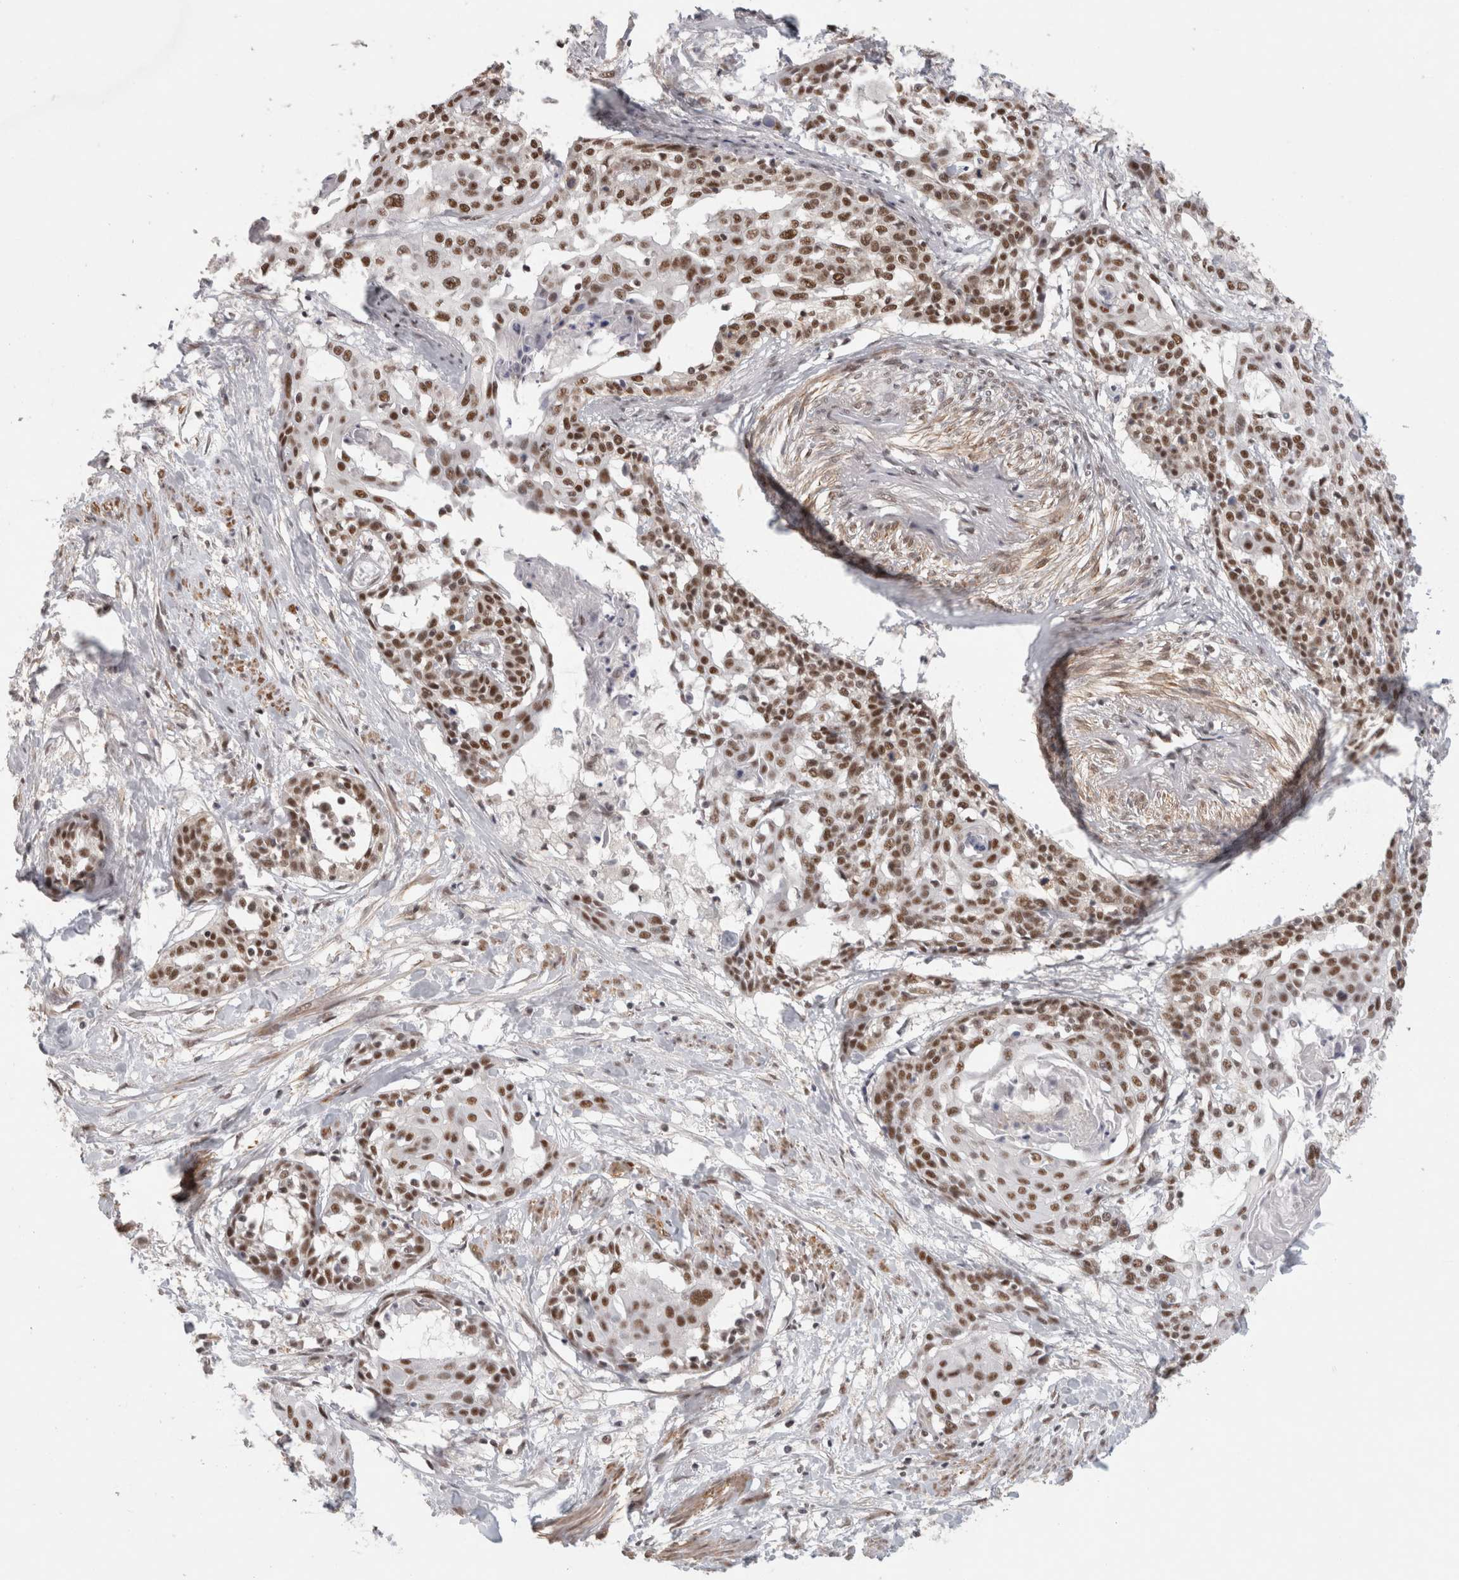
{"staining": {"intensity": "moderate", "quantity": ">75%", "location": "nuclear"}, "tissue": "cervical cancer", "cell_type": "Tumor cells", "image_type": "cancer", "snomed": [{"axis": "morphology", "description": "Squamous cell carcinoma, NOS"}, {"axis": "topography", "description": "Cervix"}], "caption": "Human squamous cell carcinoma (cervical) stained for a protein (brown) reveals moderate nuclear positive staining in about >75% of tumor cells.", "gene": "ZNF830", "patient": {"sex": "female", "age": 57}}